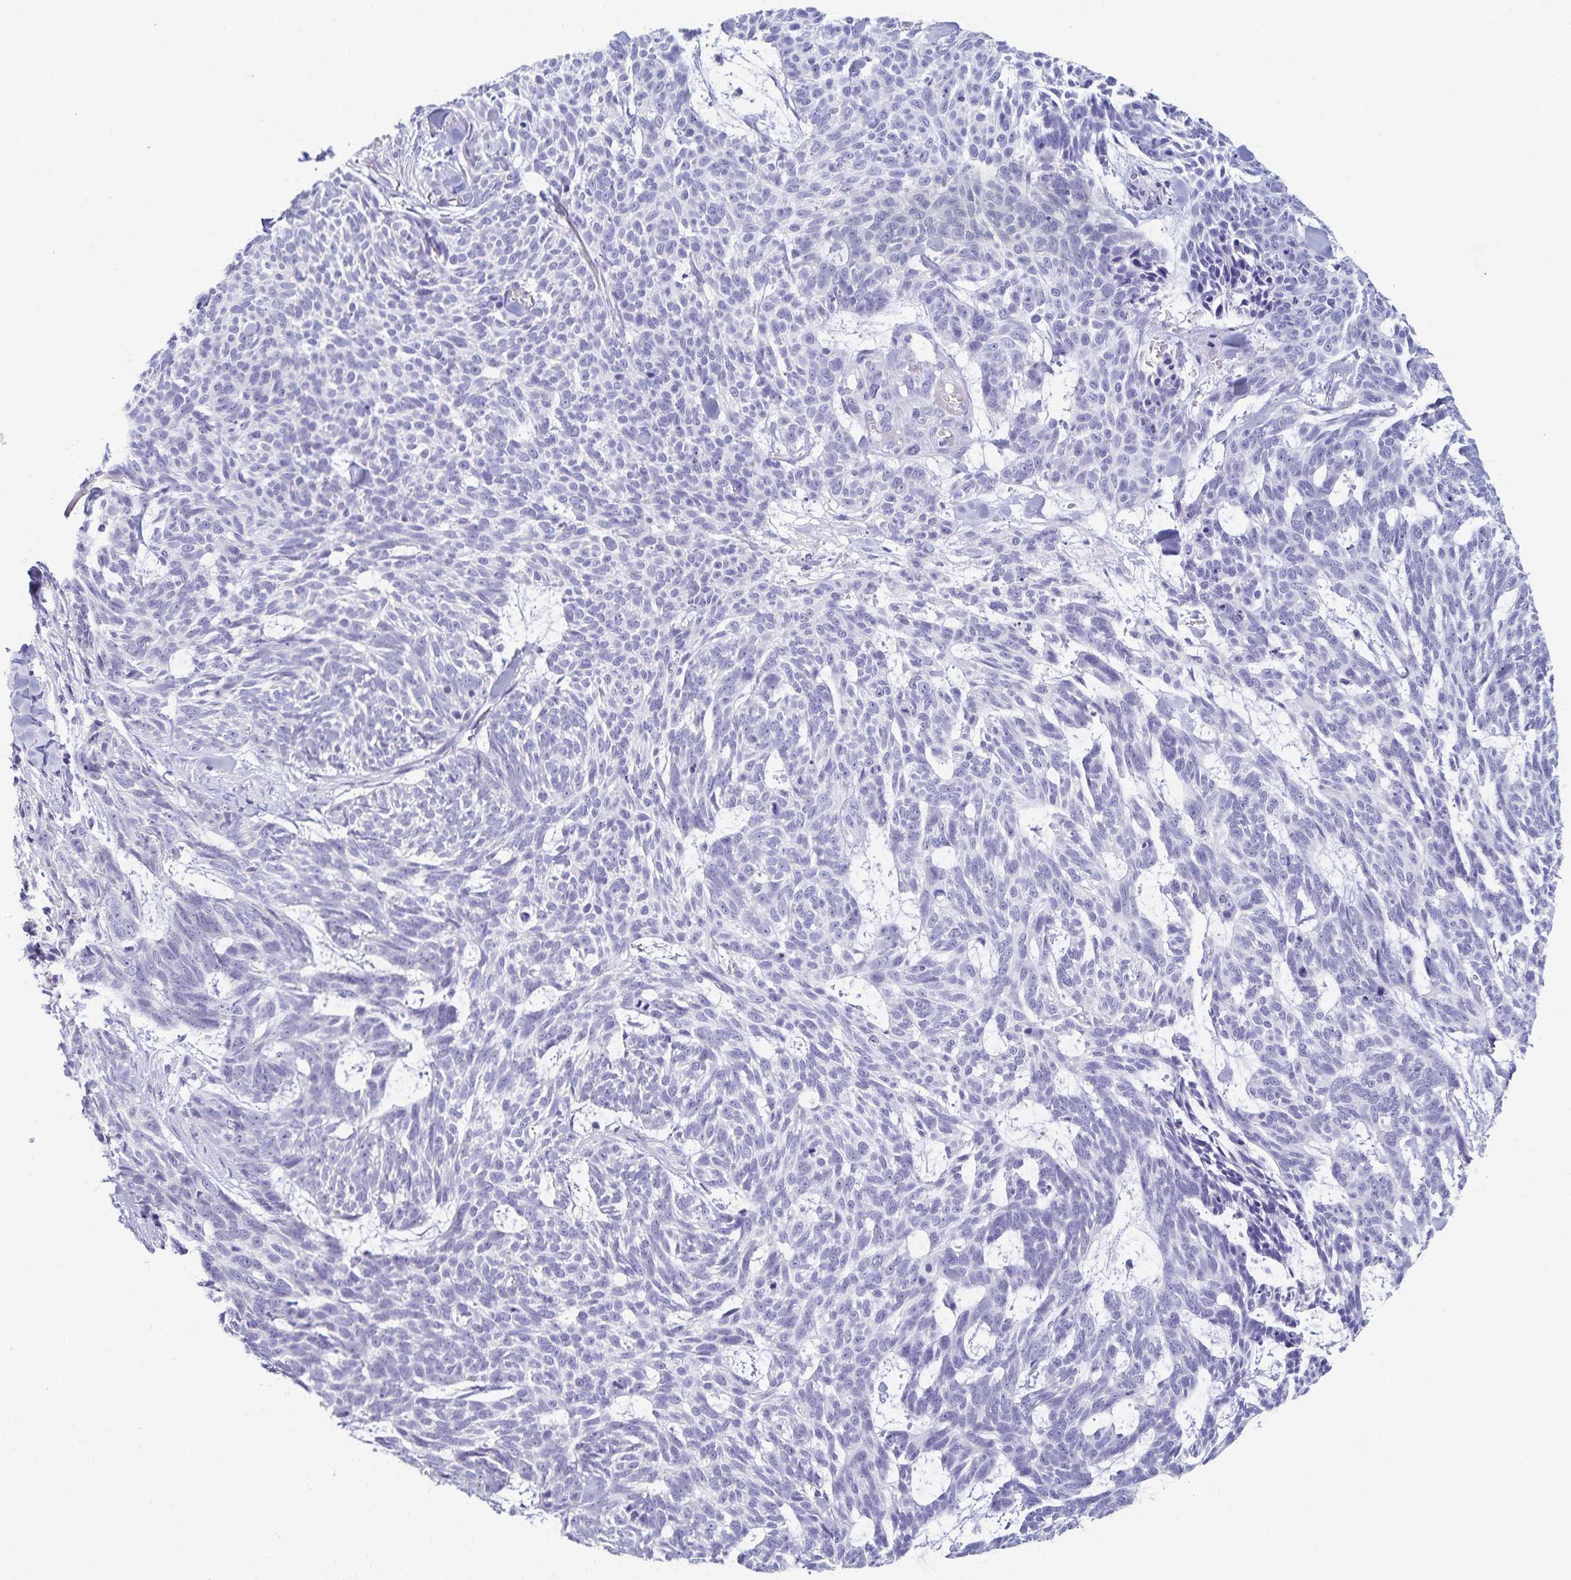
{"staining": {"intensity": "negative", "quantity": "none", "location": "none"}, "tissue": "skin cancer", "cell_type": "Tumor cells", "image_type": "cancer", "snomed": [{"axis": "morphology", "description": "Basal cell carcinoma"}, {"axis": "topography", "description": "Skin"}], "caption": "Immunohistochemistry micrograph of human basal cell carcinoma (skin) stained for a protein (brown), which reveals no staining in tumor cells.", "gene": "C2orf50", "patient": {"sex": "female", "age": 93}}